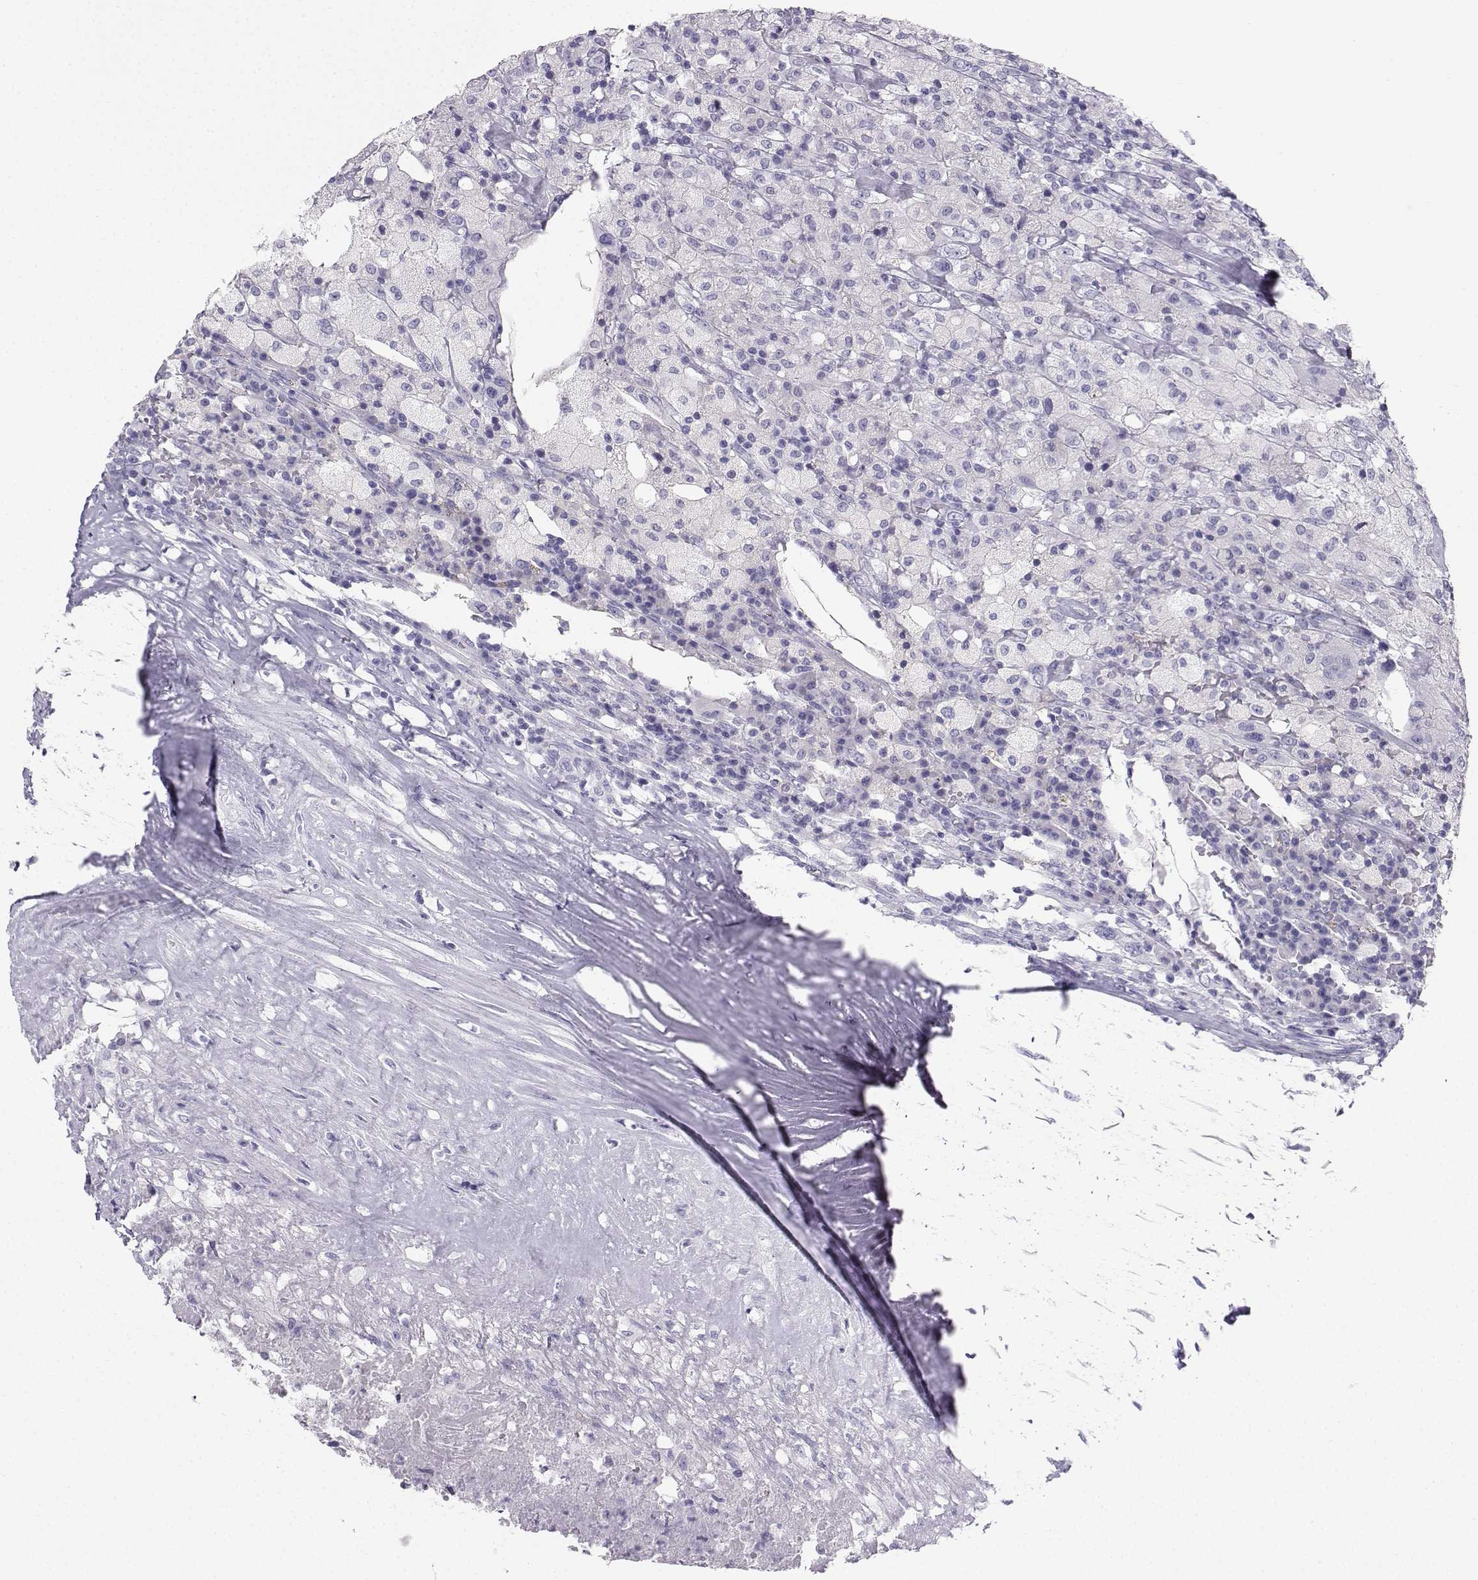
{"staining": {"intensity": "negative", "quantity": "none", "location": "none"}, "tissue": "testis cancer", "cell_type": "Tumor cells", "image_type": "cancer", "snomed": [{"axis": "morphology", "description": "Necrosis, NOS"}, {"axis": "morphology", "description": "Carcinoma, Embryonal, NOS"}, {"axis": "topography", "description": "Testis"}], "caption": "A high-resolution image shows IHC staining of embryonal carcinoma (testis), which exhibits no significant staining in tumor cells.", "gene": "IQCD", "patient": {"sex": "male", "age": 19}}